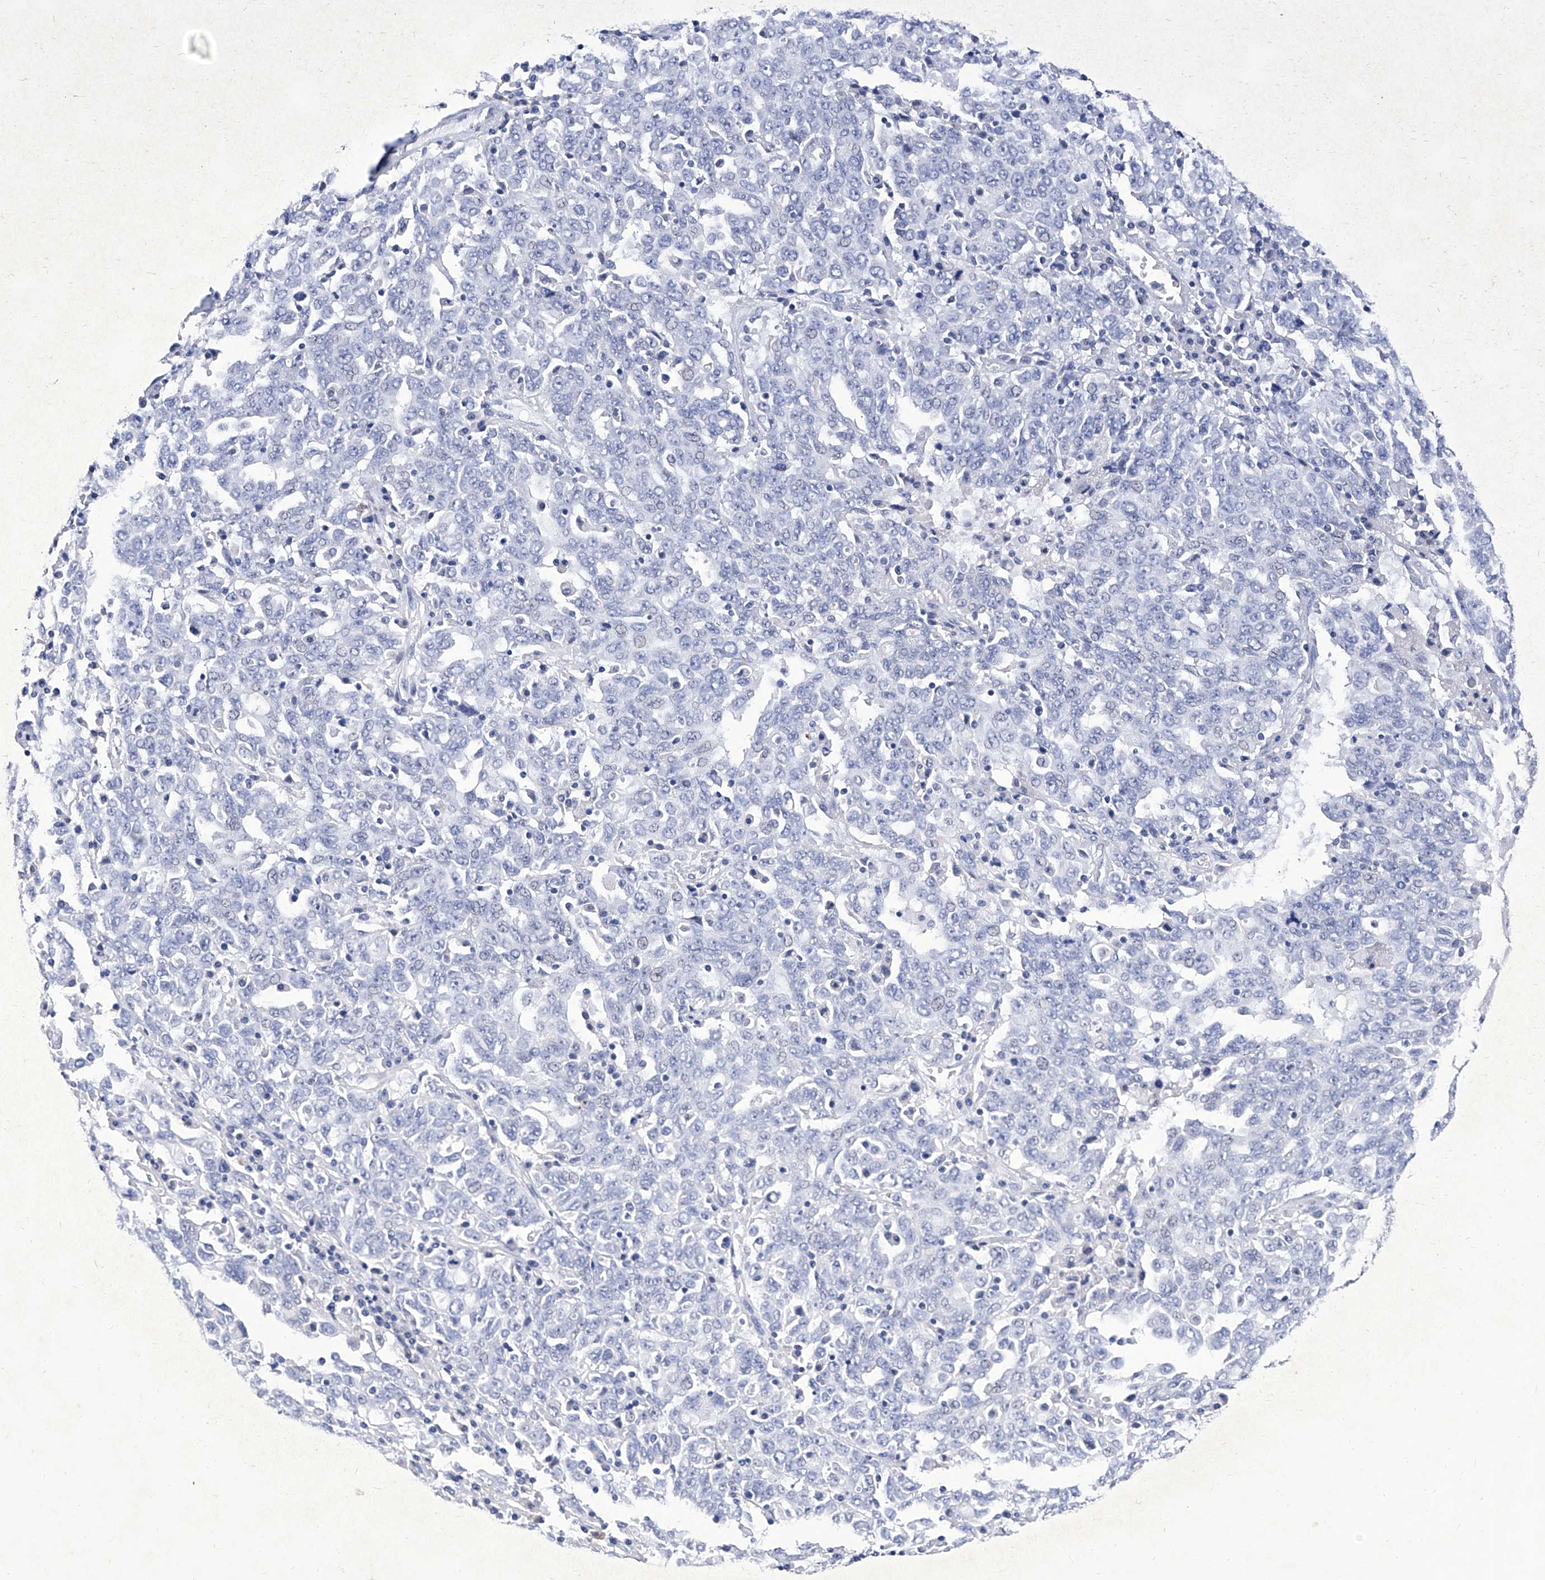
{"staining": {"intensity": "negative", "quantity": "none", "location": "none"}, "tissue": "ovarian cancer", "cell_type": "Tumor cells", "image_type": "cancer", "snomed": [{"axis": "morphology", "description": "Carcinoma, endometroid"}, {"axis": "topography", "description": "Ovary"}], "caption": "A photomicrograph of ovarian cancer (endometroid carcinoma) stained for a protein reveals no brown staining in tumor cells.", "gene": "IFNL2", "patient": {"sex": "female", "age": 62}}